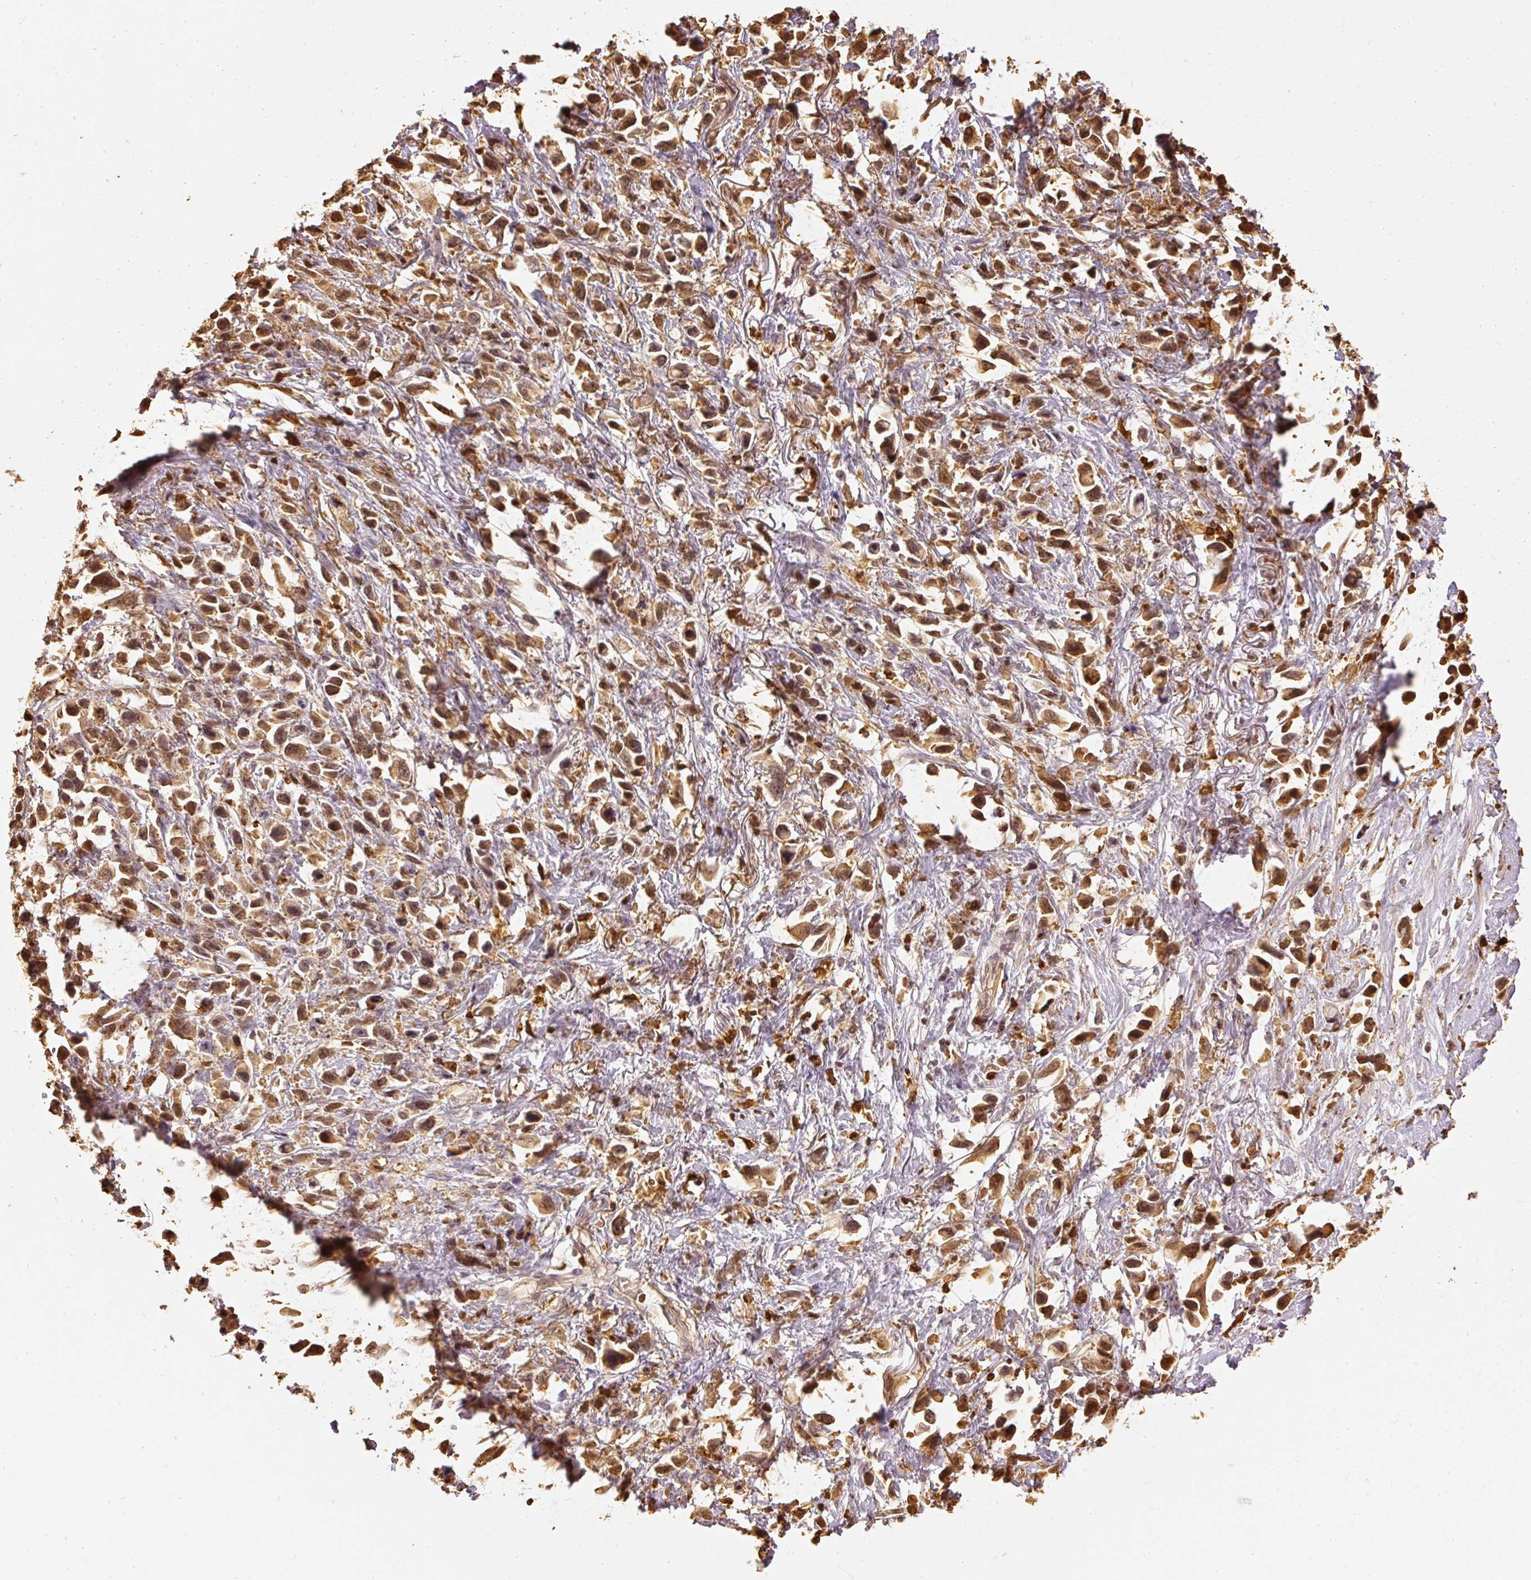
{"staining": {"intensity": "moderate", "quantity": ">75%", "location": "cytoplasmic/membranous"}, "tissue": "stomach cancer", "cell_type": "Tumor cells", "image_type": "cancer", "snomed": [{"axis": "morphology", "description": "Adenocarcinoma, NOS"}, {"axis": "topography", "description": "Stomach"}], "caption": "There is medium levels of moderate cytoplasmic/membranous expression in tumor cells of stomach adenocarcinoma, as demonstrated by immunohistochemical staining (brown color).", "gene": "PFN1", "patient": {"sex": "female", "age": 81}}